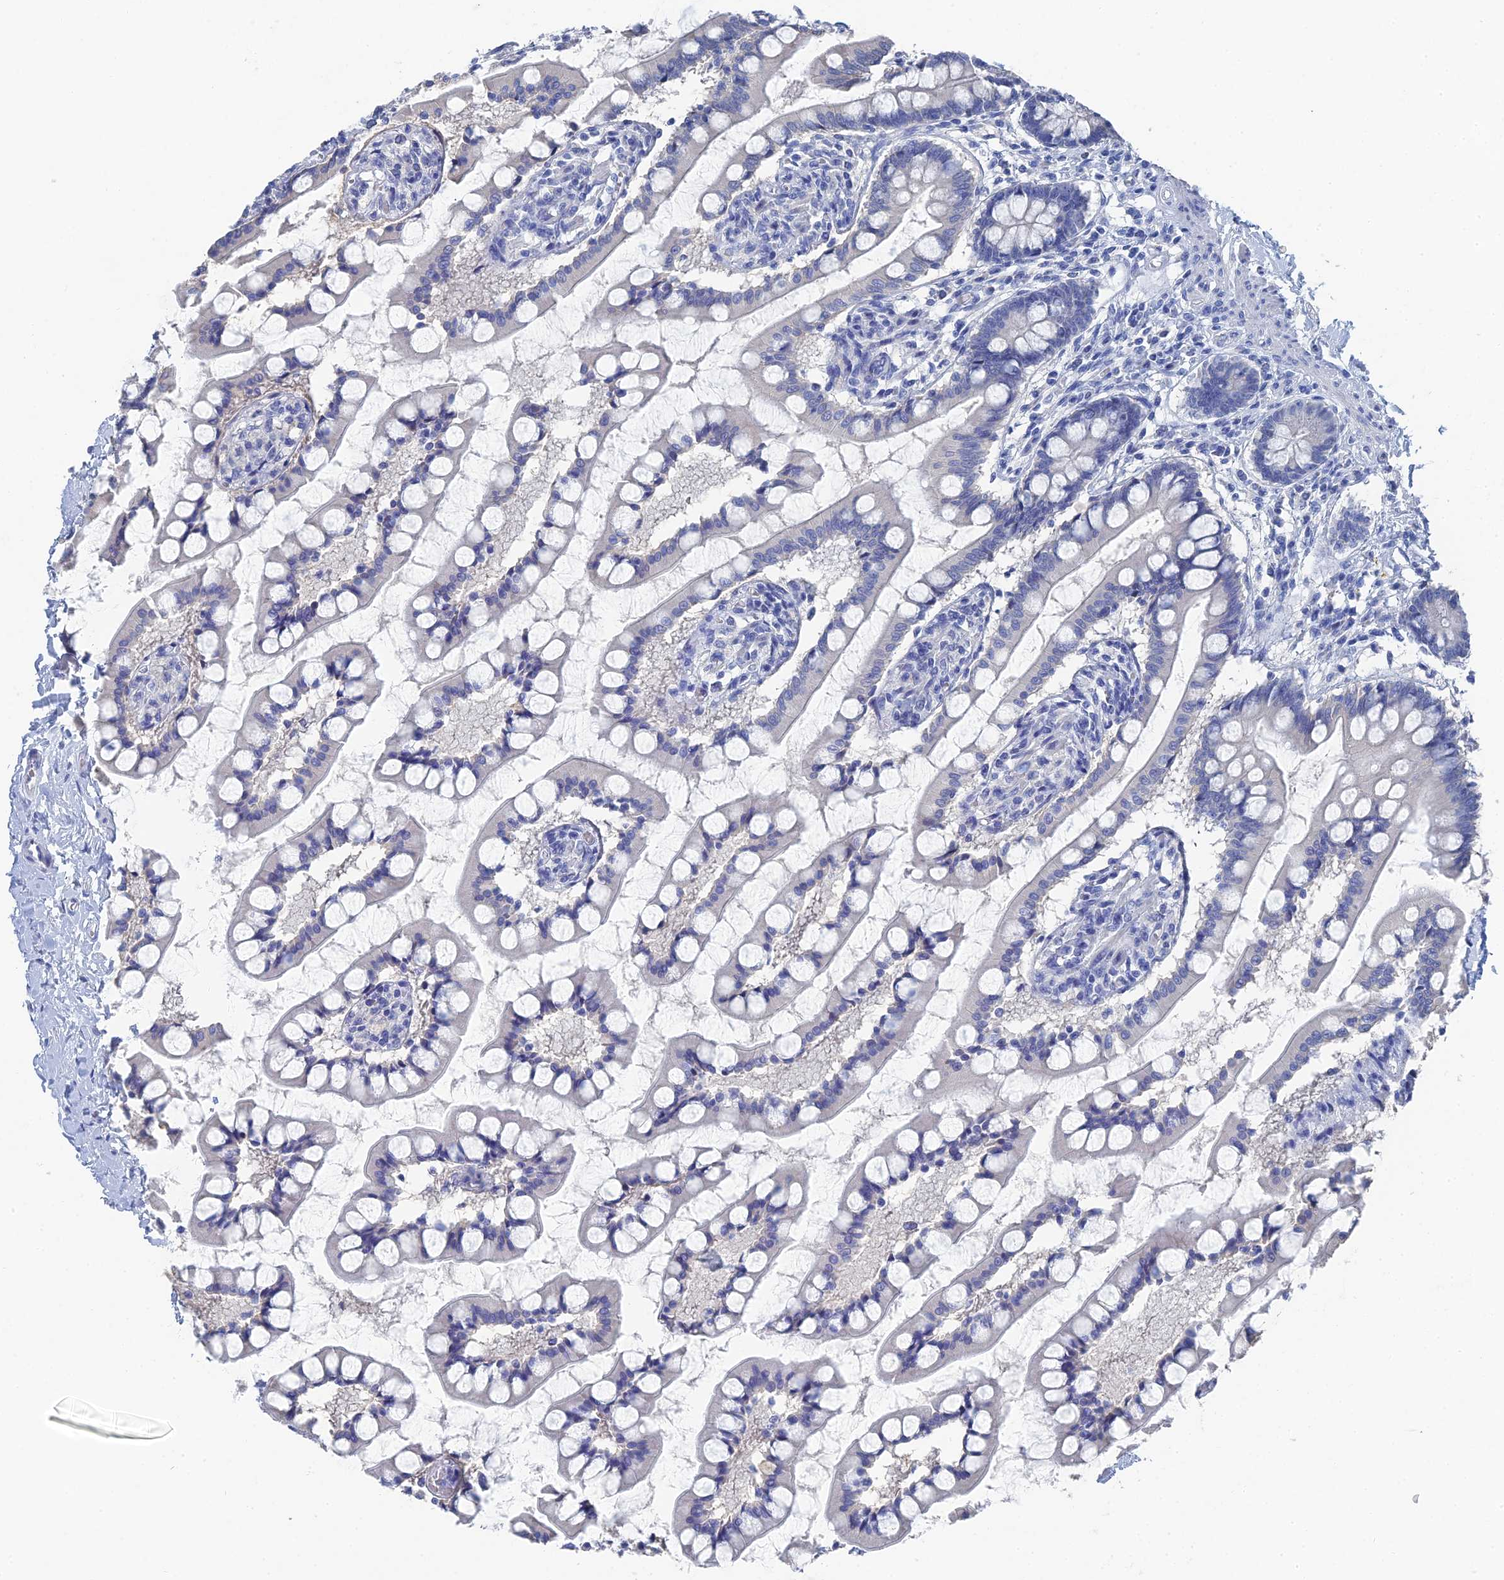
{"staining": {"intensity": "negative", "quantity": "none", "location": "none"}, "tissue": "small intestine", "cell_type": "Glandular cells", "image_type": "normal", "snomed": [{"axis": "morphology", "description": "Normal tissue, NOS"}, {"axis": "topography", "description": "Small intestine"}], "caption": "DAB immunohistochemical staining of normal small intestine reveals no significant staining in glandular cells.", "gene": "GFAP", "patient": {"sex": "male", "age": 52}}